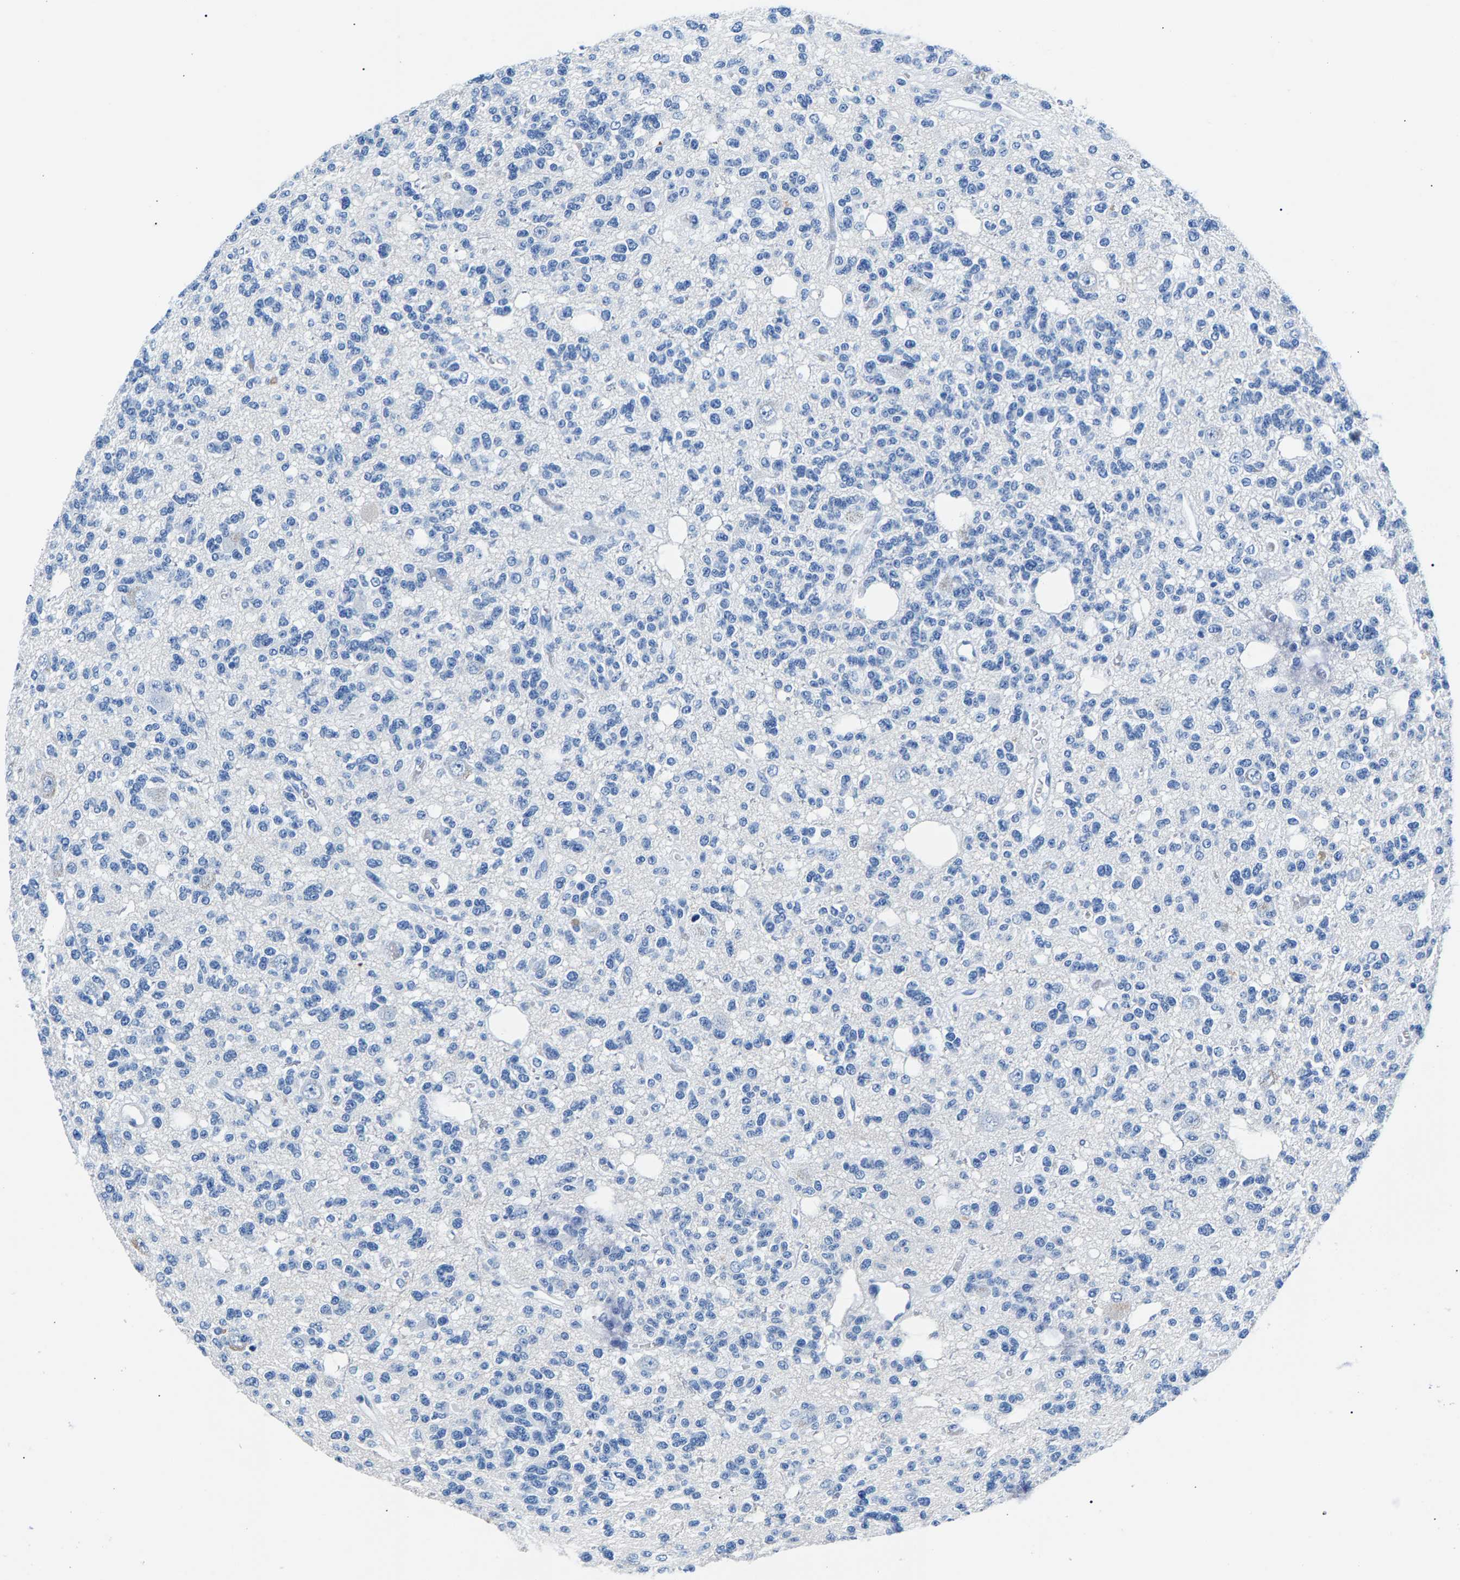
{"staining": {"intensity": "negative", "quantity": "none", "location": "none"}, "tissue": "glioma", "cell_type": "Tumor cells", "image_type": "cancer", "snomed": [{"axis": "morphology", "description": "Glioma, malignant, Low grade"}, {"axis": "topography", "description": "Brain"}], "caption": "IHC histopathology image of human malignant low-grade glioma stained for a protein (brown), which demonstrates no positivity in tumor cells.", "gene": "CPS1", "patient": {"sex": "male", "age": 38}}